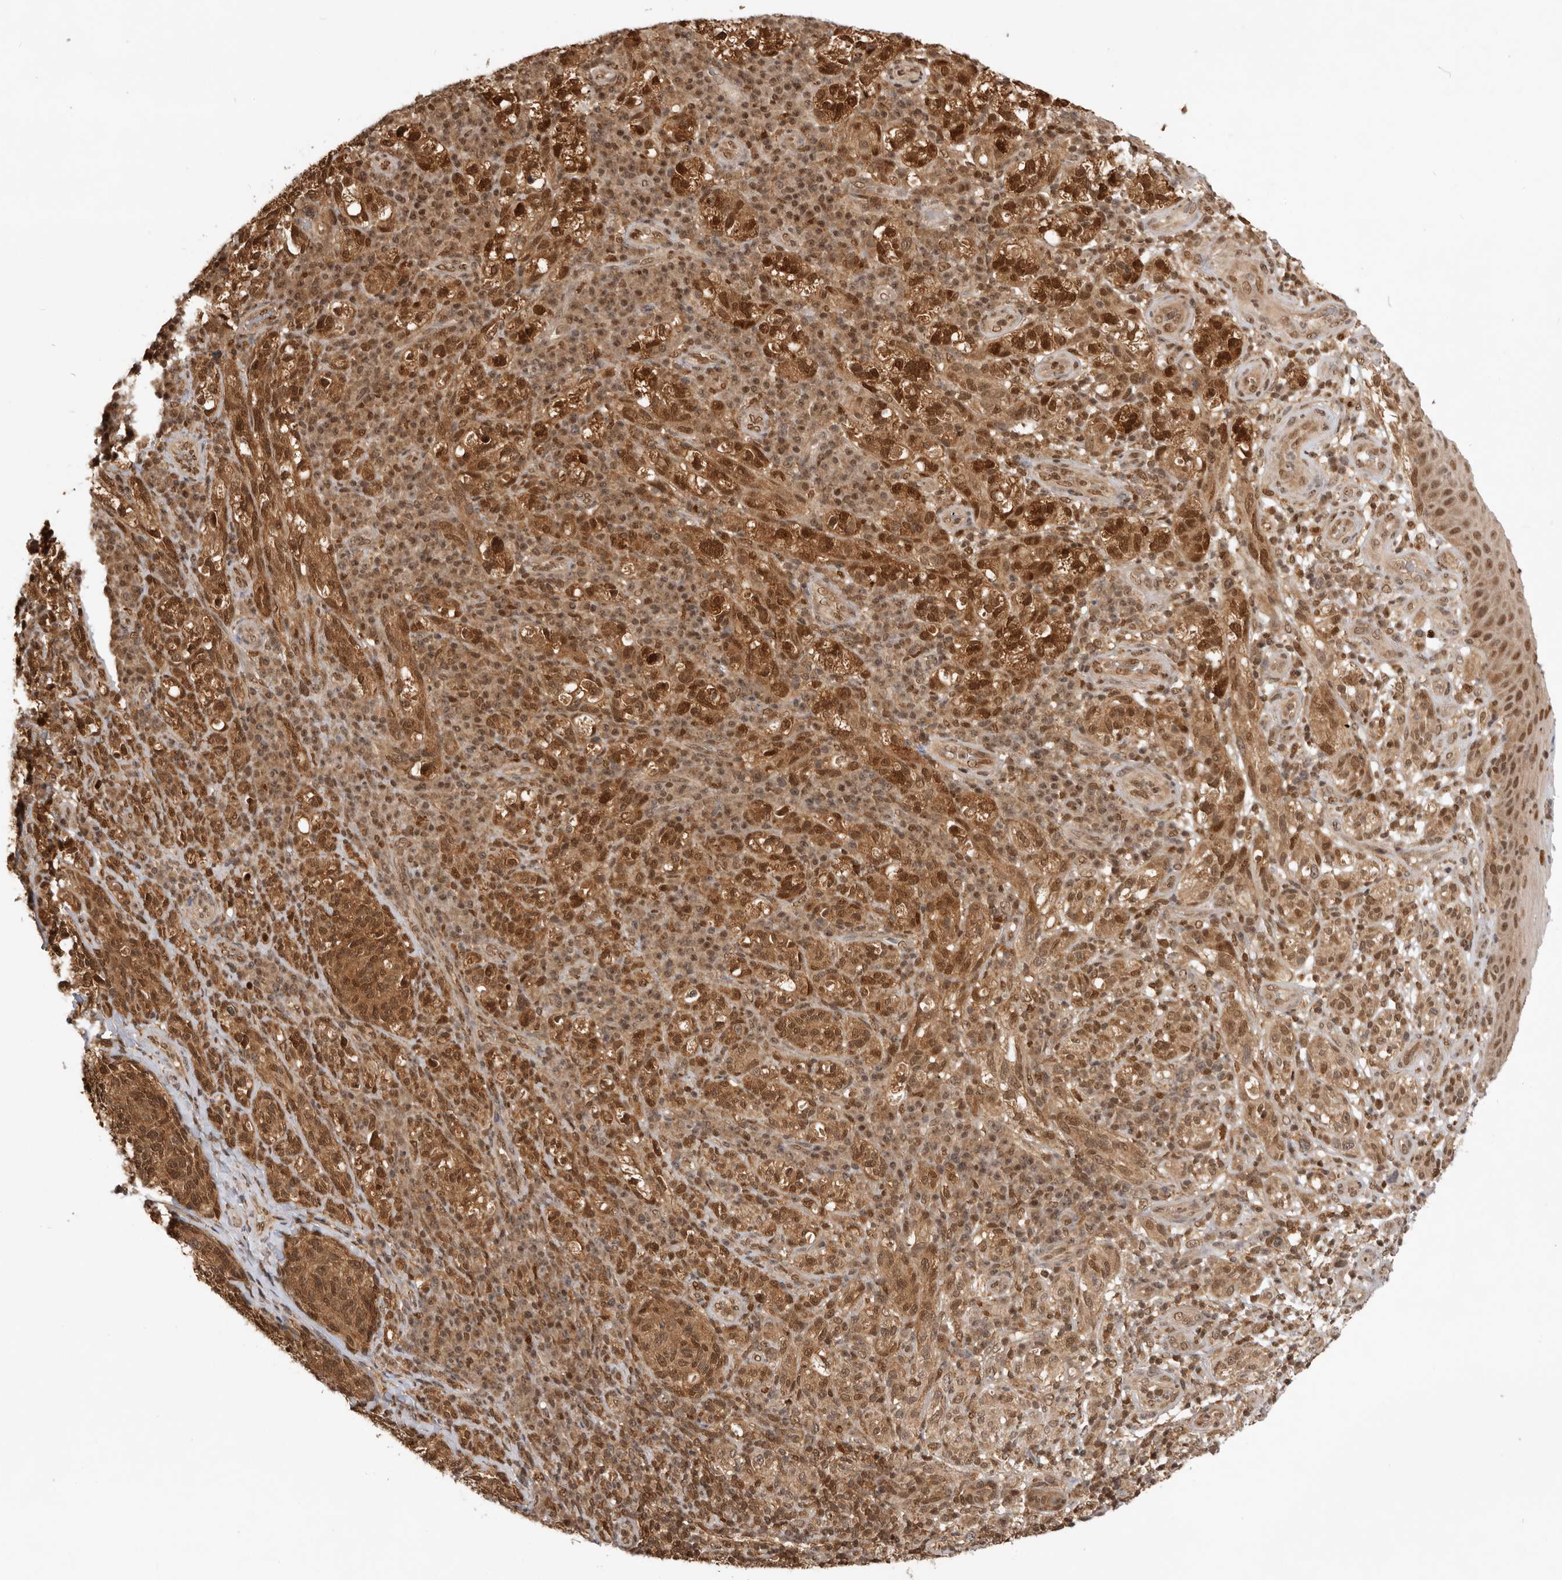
{"staining": {"intensity": "moderate", "quantity": ">75%", "location": "cytoplasmic/membranous,nuclear"}, "tissue": "melanoma", "cell_type": "Tumor cells", "image_type": "cancer", "snomed": [{"axis": "morphology", "description": "Malignant melanoma, NOS"}, {"axis": "topography", "description": "Skin"}], "caption": "High-power microscopy captured an immunohistochemistry (IHC) photomicrograph of malignant melanoma, revealing moderate cytoplasmic/membranous and nuclear positivity in approximately >75% of tumor cells.", "gene": "ADPRS", "patient": {"sex": "female", "age": 73}}